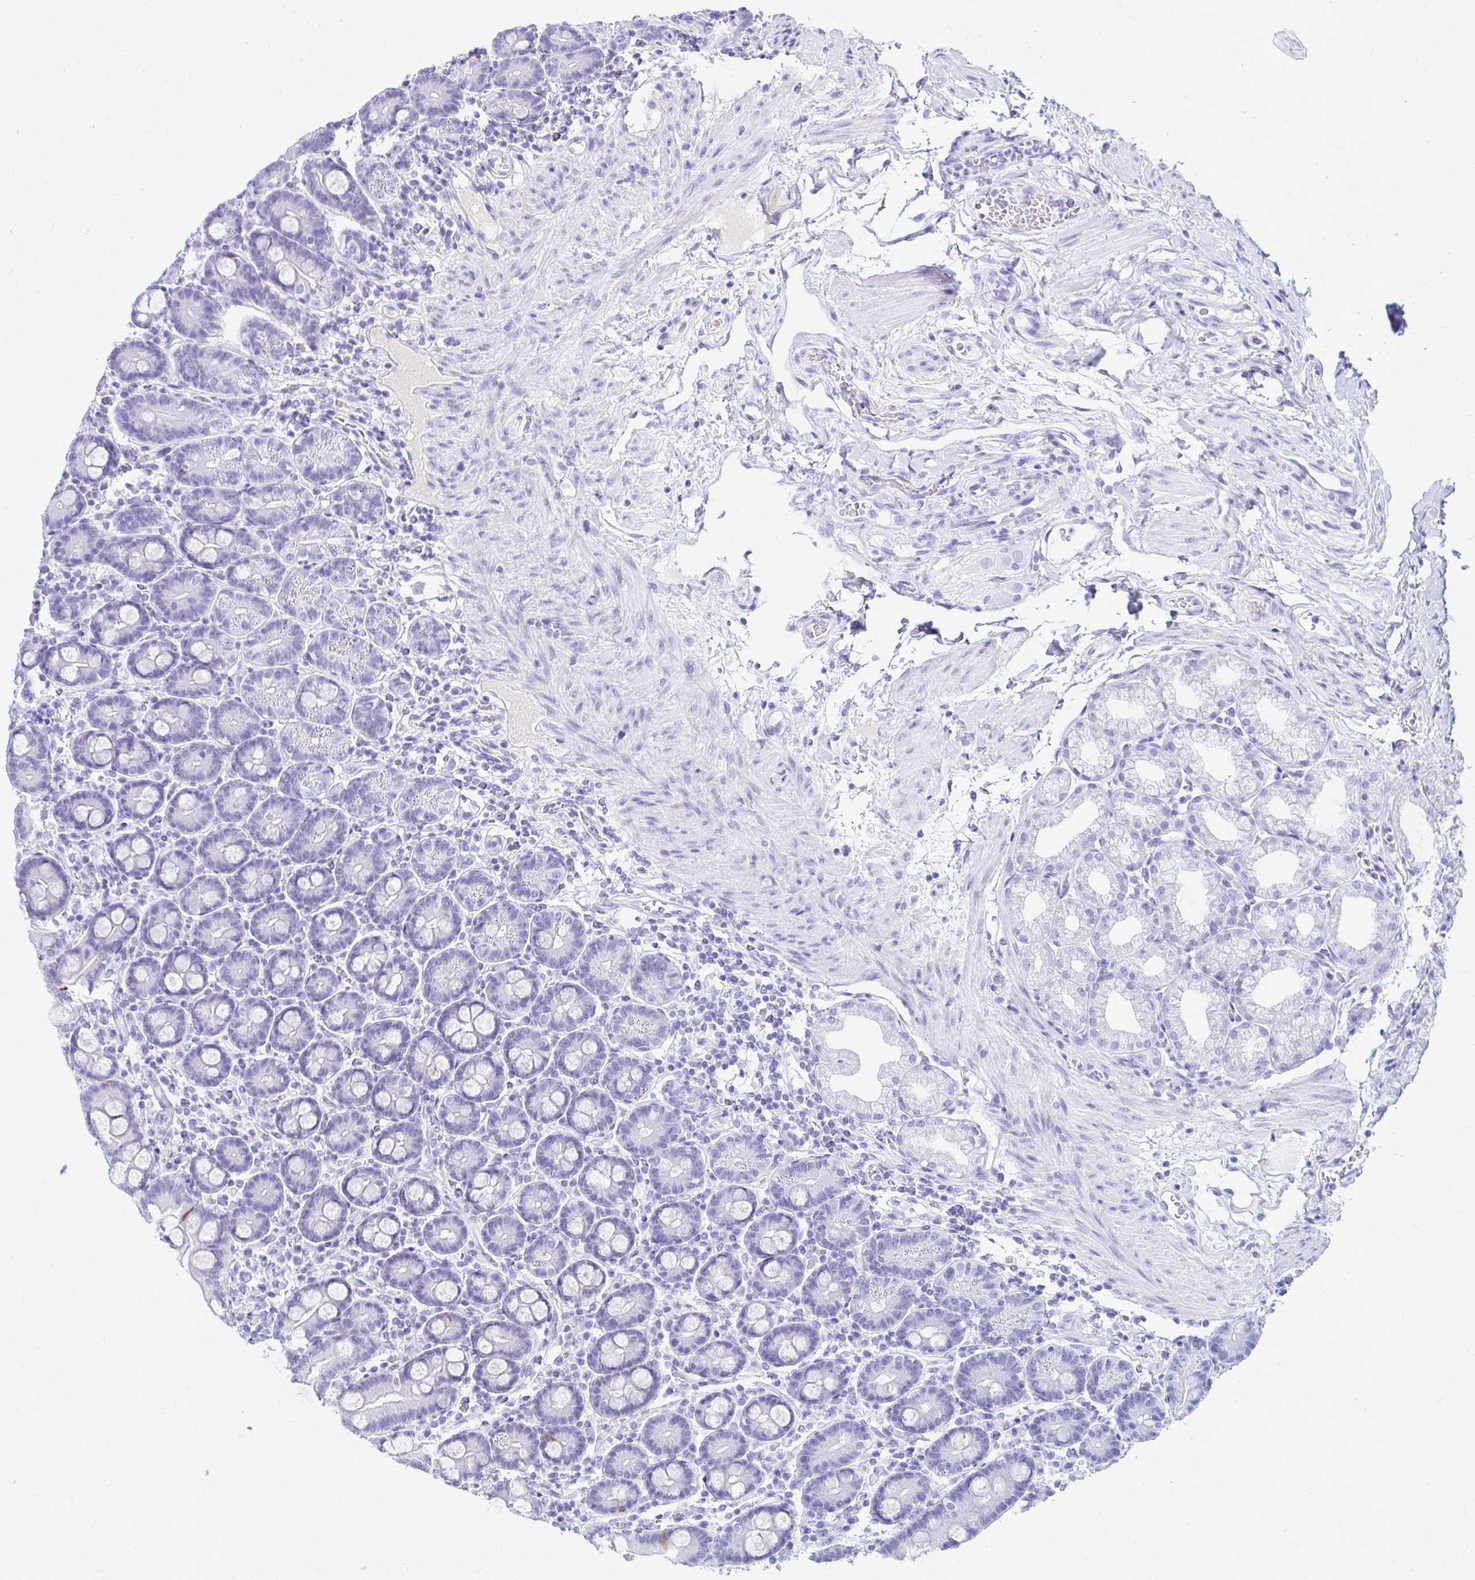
{"staining": {"intensity": "strong", "quantity": "<25%", "location": "cytoplasmic/membranous"}, "tissue": "duodenum", "cell_type": "Glandular cells", "image_type": "normal", "snomed": [{"axis": "morphology", "description": "Normal tissue, NOS"}, {"axis": "topography", "description": "Duodenum"}], "caption": "Unremarkable duodenum demonstrates strong cytoplasmic/membranous expression in about <25% of glandular cells, visualized by immunohistochemistry. (DAB IHC with brightfield microscopy, high magnification).", "gene": "NANOGNB", "patient": {"sex": "male", "age": 59}}